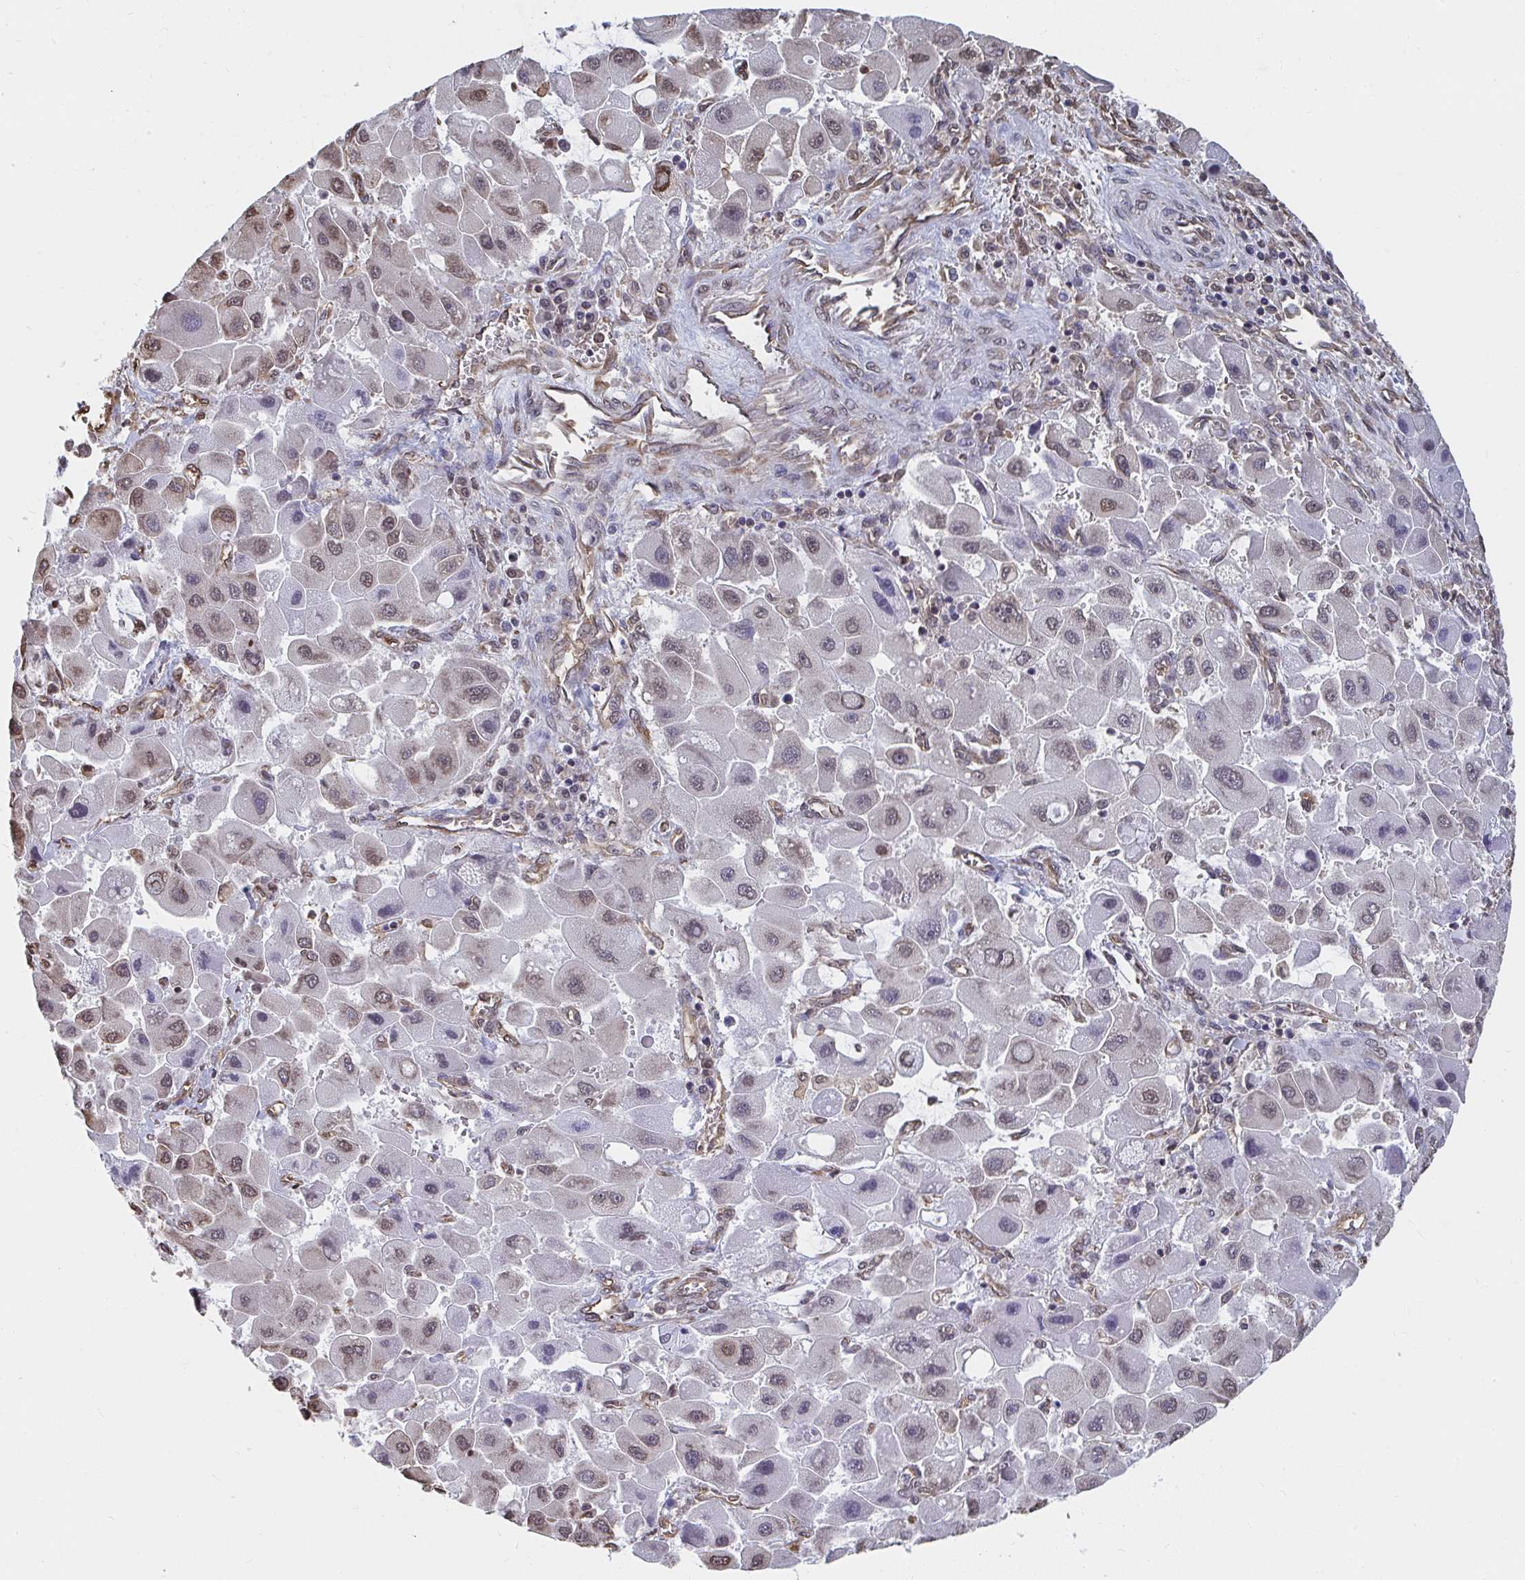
{"staining": {"intensity": "weak", "quantity": "25%-75%", "location": "nuclear"}, "tissue": "liver cancer", "cell_type": "Tumor cells", "image_type": "cancer", "snomed": [{"axis": "morphology", "description": "Carcinoma, Hepatocellular, NOS"}, {"axis": "topography", "description": "Liver"}], "caption": "Tumor cells demonstrate low levels of weak nuclear expression in approximately 25%-75% of cells in hepatocellular carcinoma (liver).", "gene": "SYNCRIP", "patient": {"sex": "male", "age": 24}}